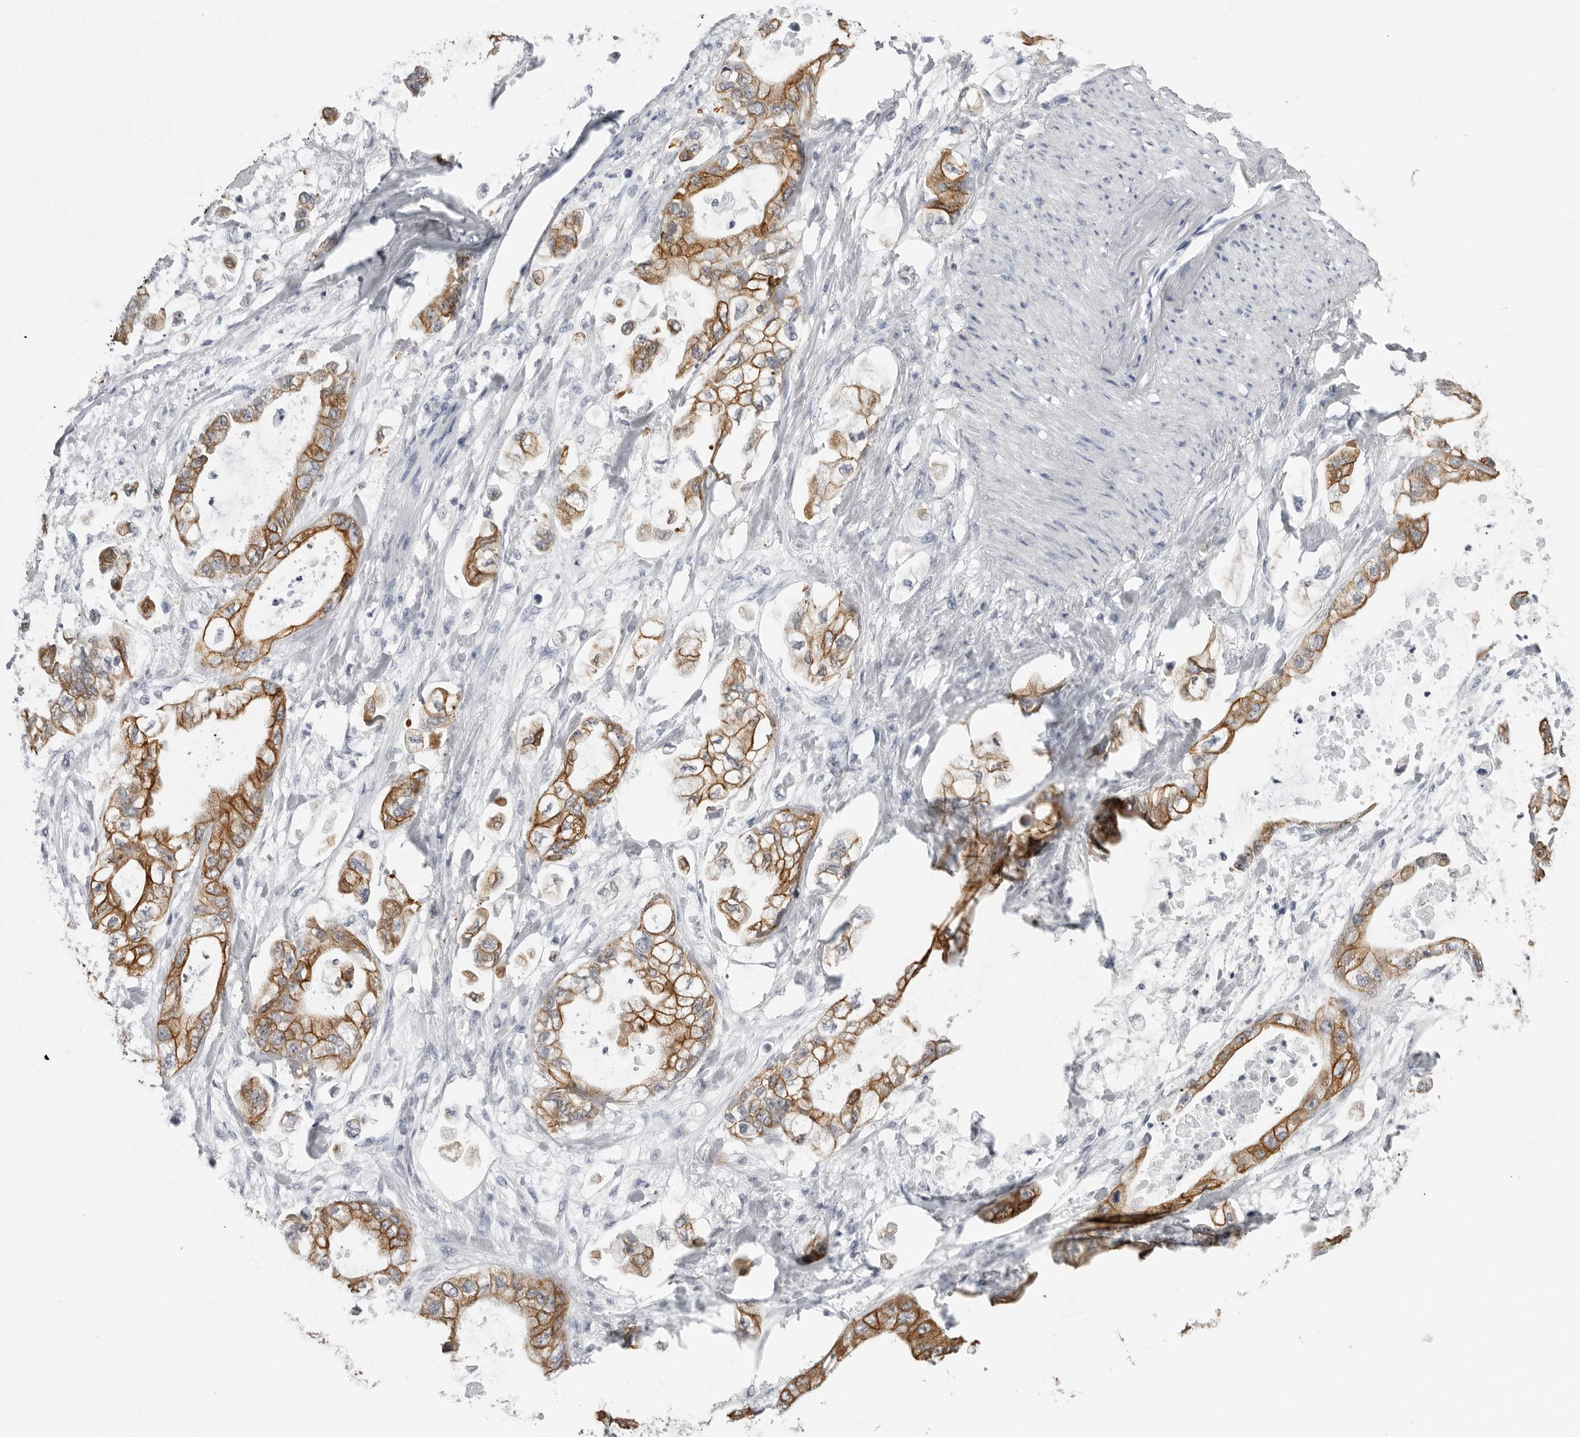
{"staining": {"intensity": "moderate", "quantity": ">75%", "location": "cytoplasmic/membranous"}, "tissue": "stomach cancer", "cell_type": "Tumor cells", "image_type": "cancer", "snomed": [{"axis": "morphology", "description": "Normal tissue, NOS"}, {"axis": "morphology", "description": "Adenocarcinoma, NOS"}, {"axis": "topography", "description": "Stomach"}], "caption": "Stomach adenocarcinoma stained for a protein shows moderate cytoplasmic/membranous positivity in tumor cells.", "gene": "SERPINF2", "patient": {"sex": "male", "age": 62}}